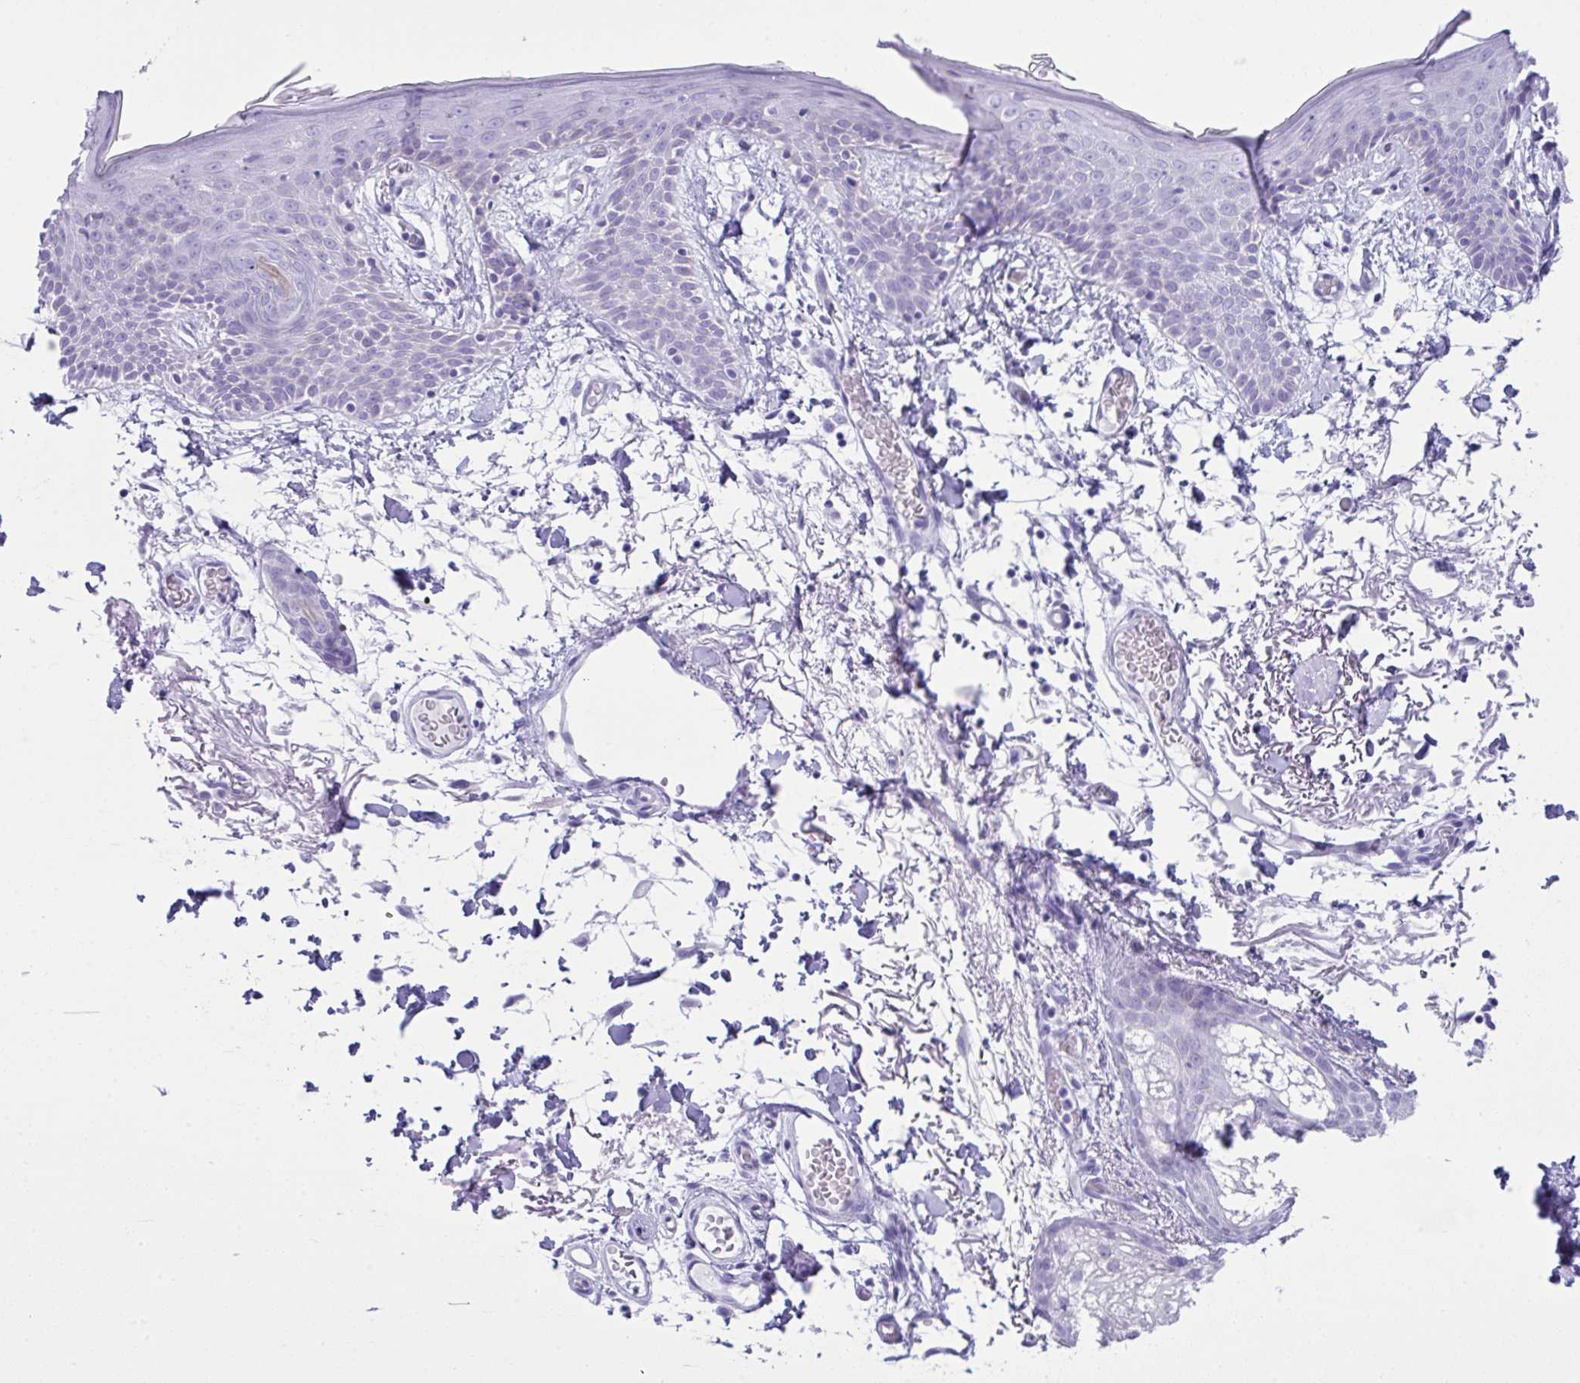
{"staining": {"intensity": "negative", "quantity": "none", "location": "none"}, "tissue": "skin", "cell_type": "Fibroblasts", "image_type": "normal", "snomed": [{"axis": "morphology", "description": "Normal tissue, NOS"}, {"axis": "topography", "description": "Skin"}], "caption": "Micrograph shows no protein staining in fibroblasts of benign skin.", "gene": "PSCA", "patient": {"sex": "male", "age": 79}}